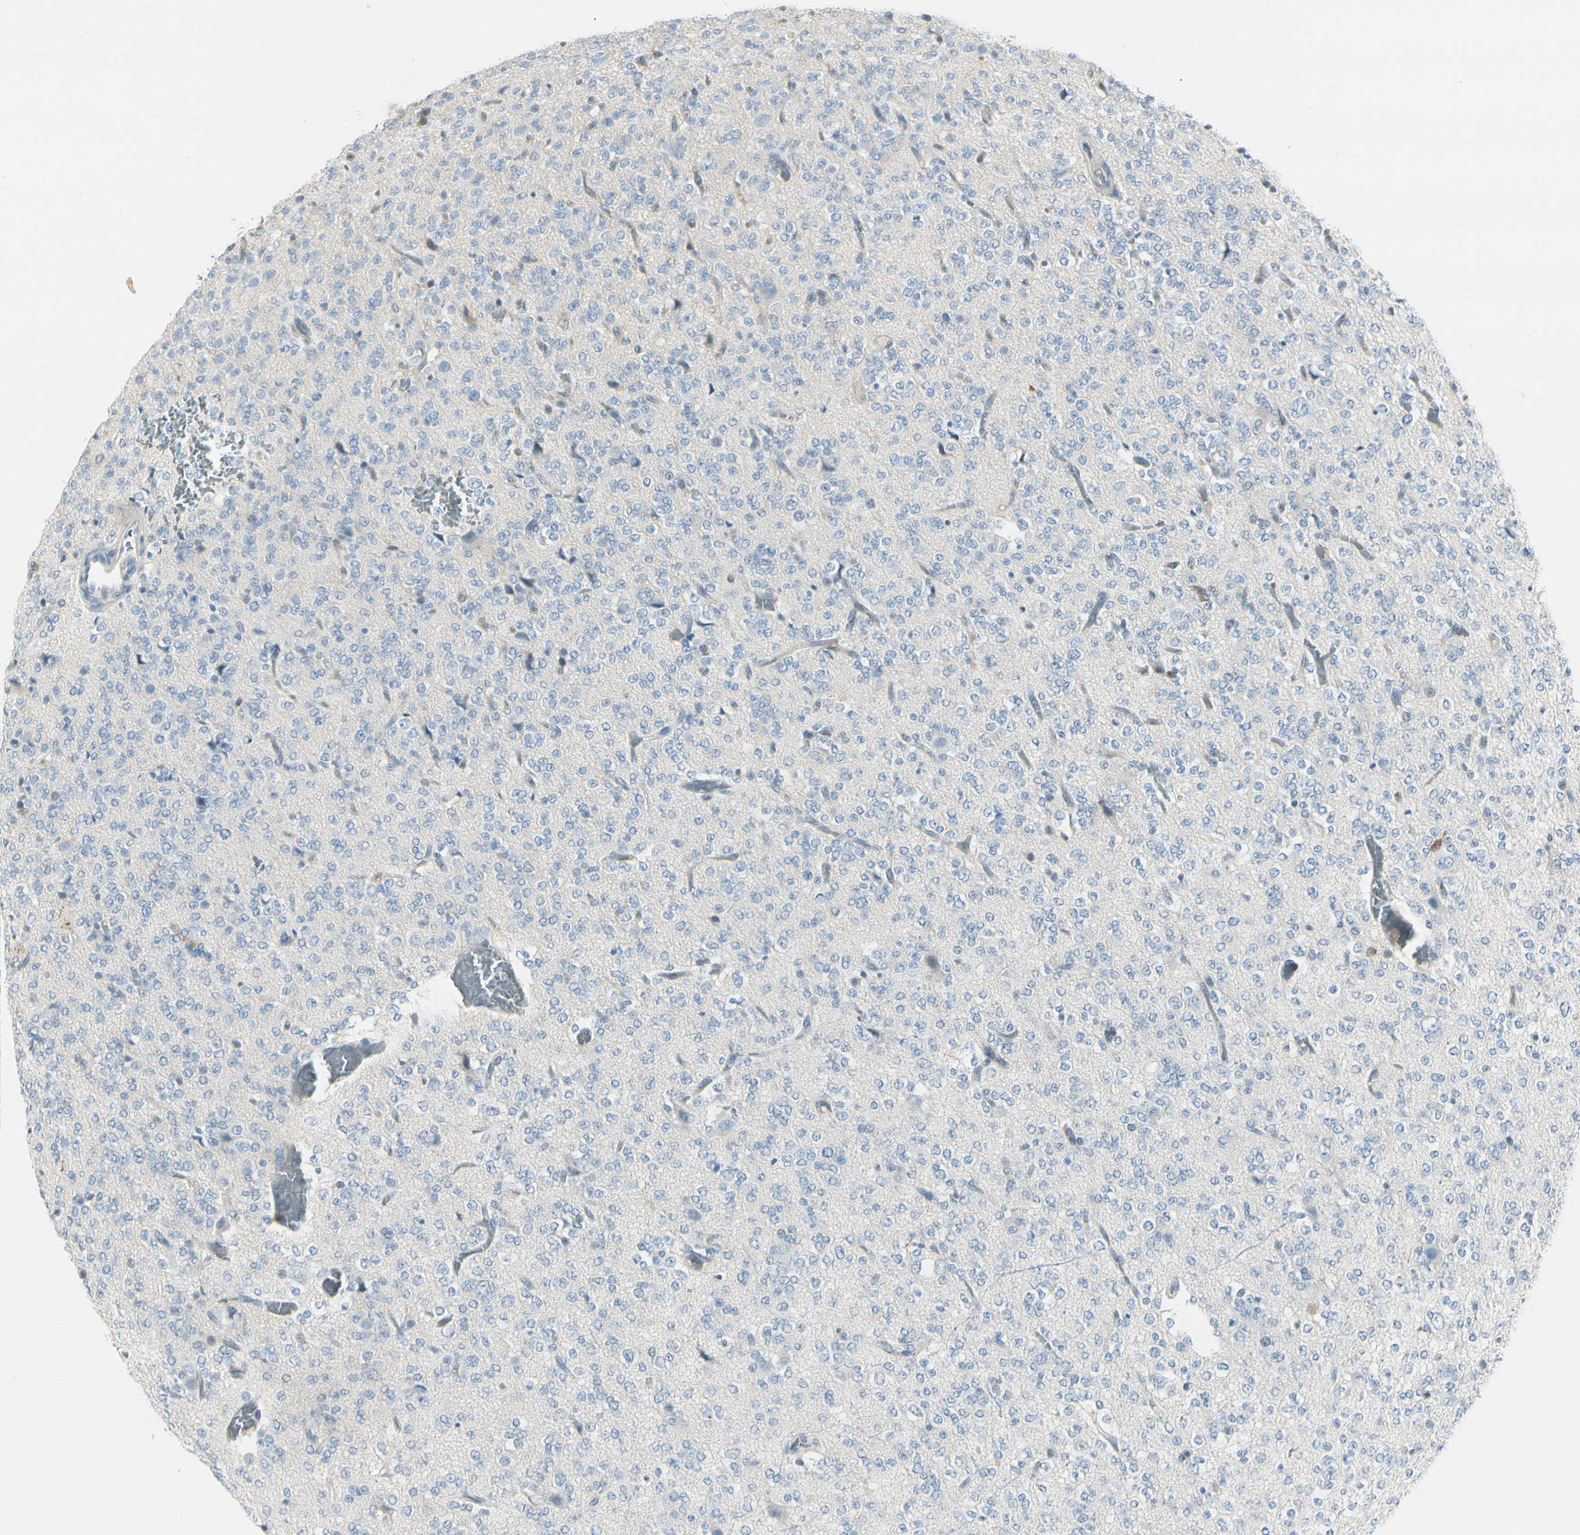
{"staining": {"intensity": "negative", "quantity": "none", "location": "none"}, "tissue": "glioma", "cell_type": "Tumor cells", "image_type": "cancer", "snomed": [{"axis": "morphology", "description": "Glioma, malignant, Low grade"}, {"axis": "topography", "description": "Brain"}], "caption": "Immunohistochemistry (IHC) micrograph of glioma stained for a protein (brown), which exhibits no expression in tumor cells.", "gene": "TRAF1", "patient": {"sex": "male", "age": 38}}